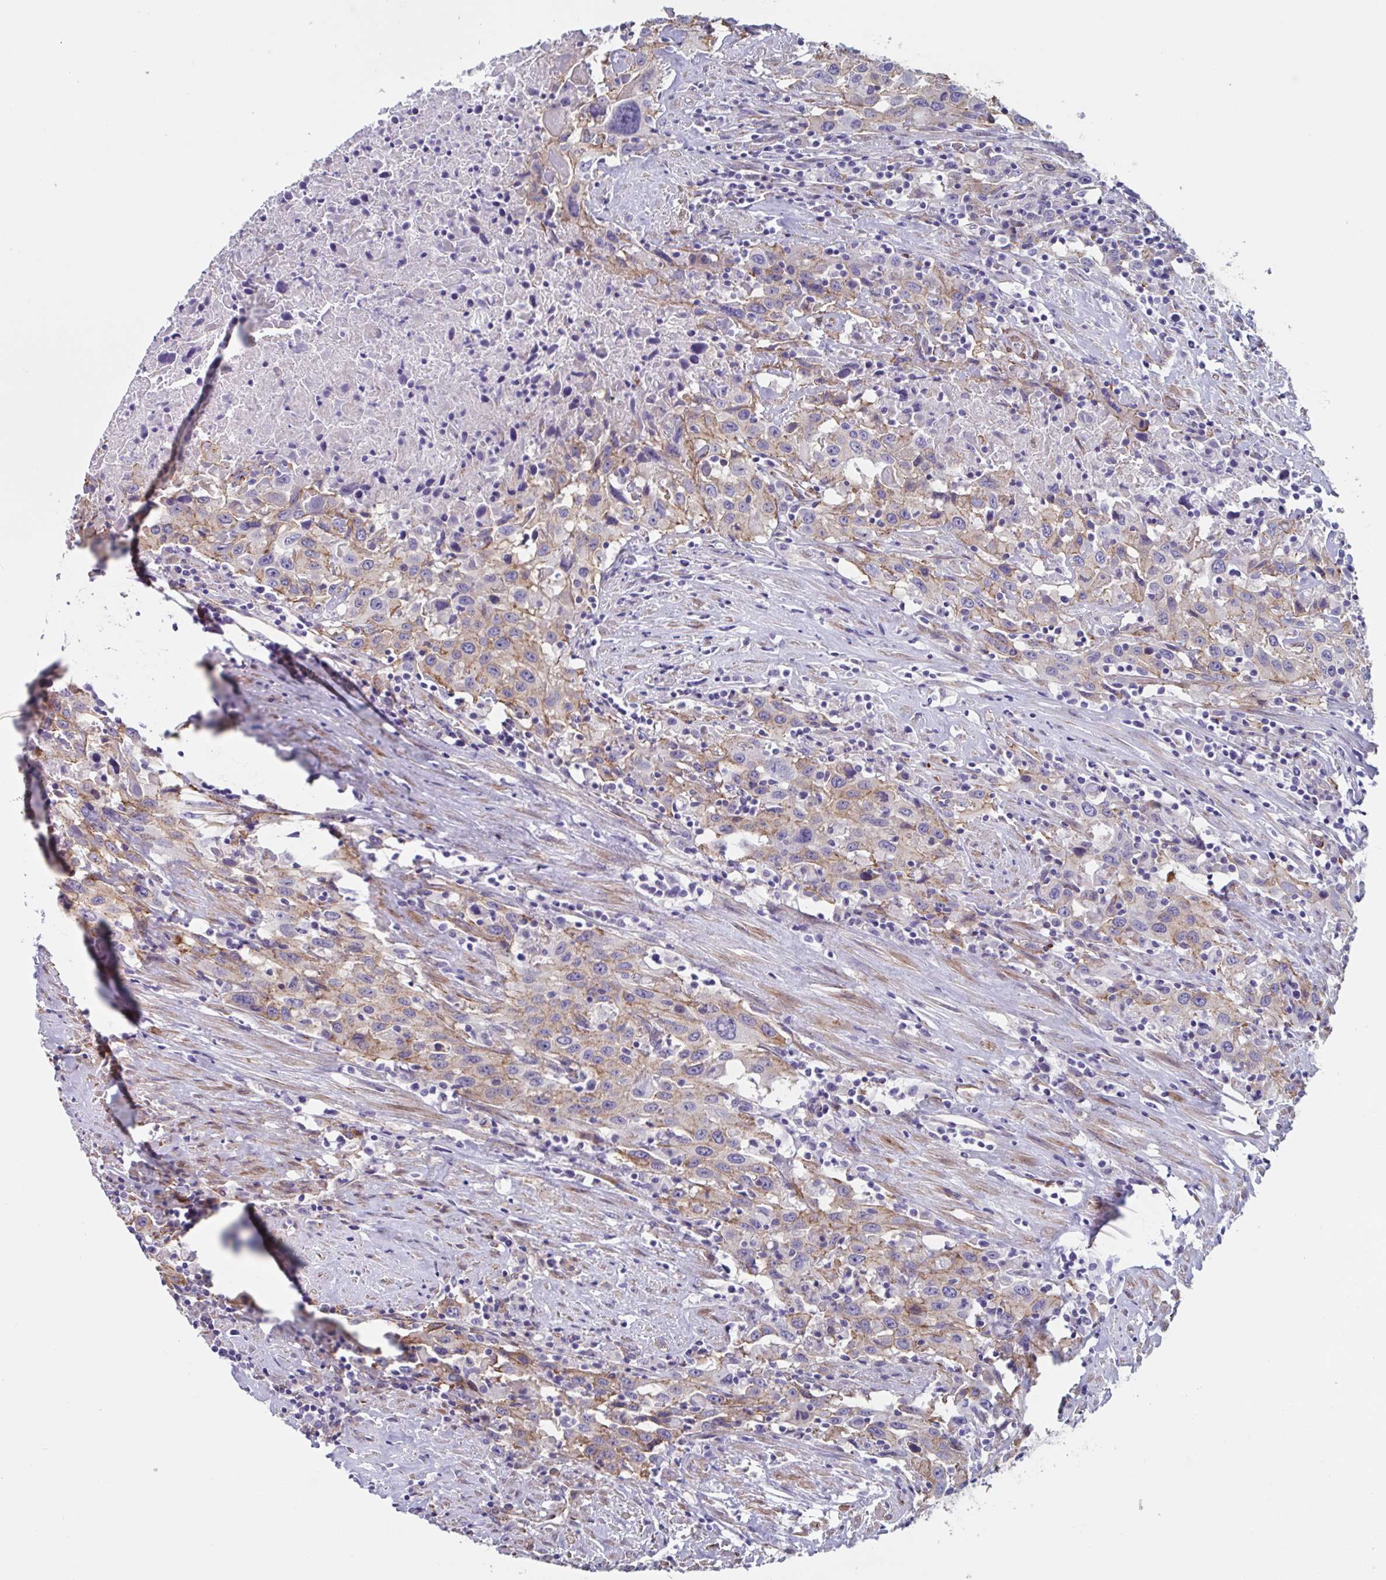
{"staining": {"intensity": "negative", "quantity": "none", "location": "none"}, "tissue": "urothelial cancer", "cell_type": "Tumor cells", "image_type": "cancer", "snomed": [{"axis": "morphology", "description": "Urothelial carcinoma, High grade"}, {"axis": "topography", "description": "Urinary bladder"}], "caption": "A high-resolution photomicrograph shows IHC staining of urothelial cancer, which reveals no significant positivity in tumor cells. Brightfield microscopy of immunohistochemistry (IHC) stained with DAB (3,3'-diaminobenzidine) (brown) and hematoxylin (blue), captured at high magnification.", "gene": "CITED4", "patient": {"sex": "male", "age": 61}}